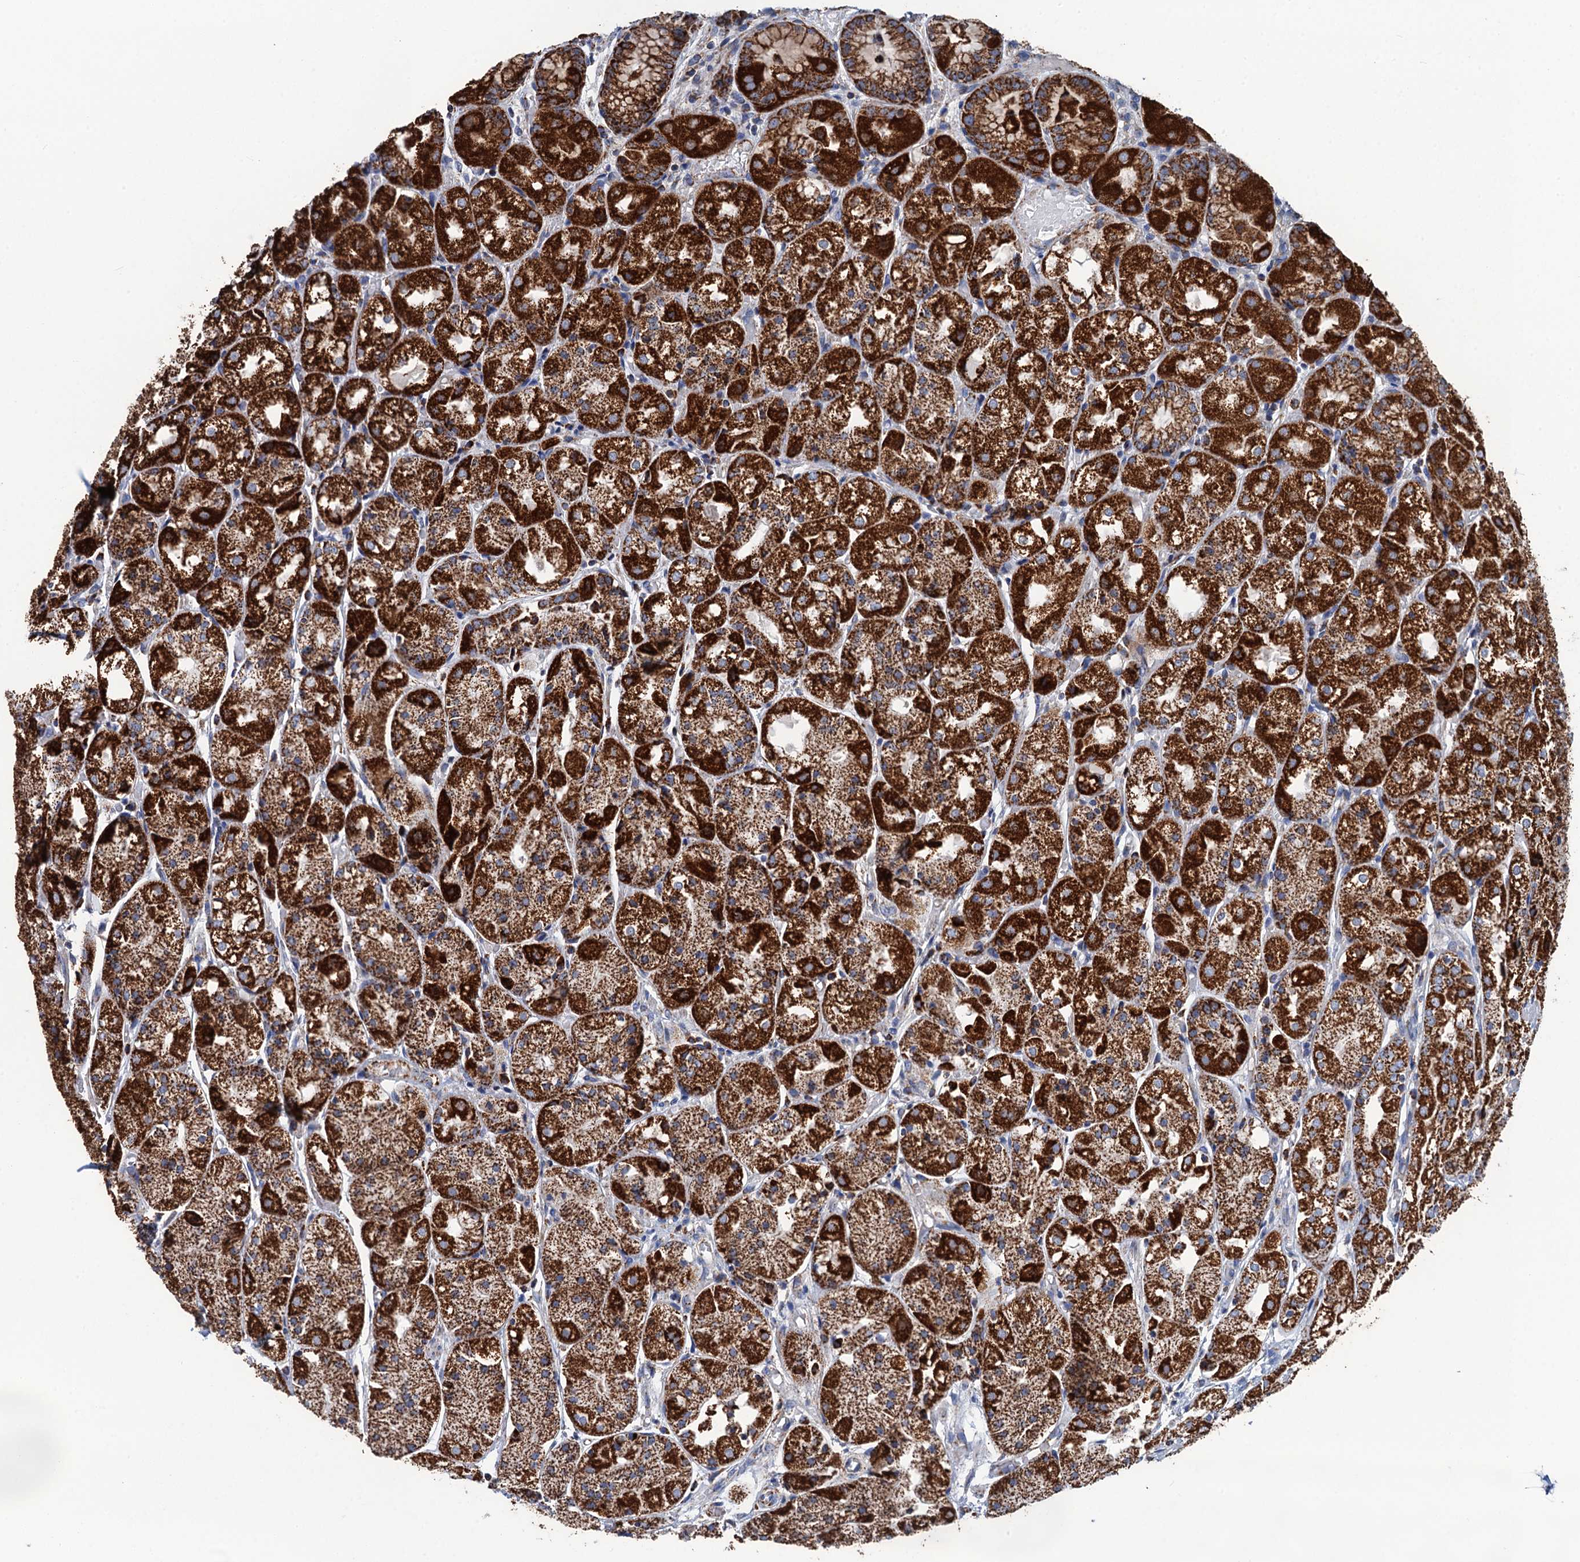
{"staining": {"intensity": "strong", "quantity": ">75%", "location": "cytoplasmic/membranous"}, "tissue": "stomach", "cell_type": "Glandular cells", "image_type": "normal", "snomed": [{"axis": "morphology", "description": "Normal tissue, NOS"}, {"axis": "topography", "description": "Stomach, upper"}], "caption": "Immunohistochemical staining of unremarkable stomach shows strong cytoplasmic/membranous protein positivity in about >75% of glandular cells.", "gene": "IVD", "patient": {"sex": "male", "age": 72}}